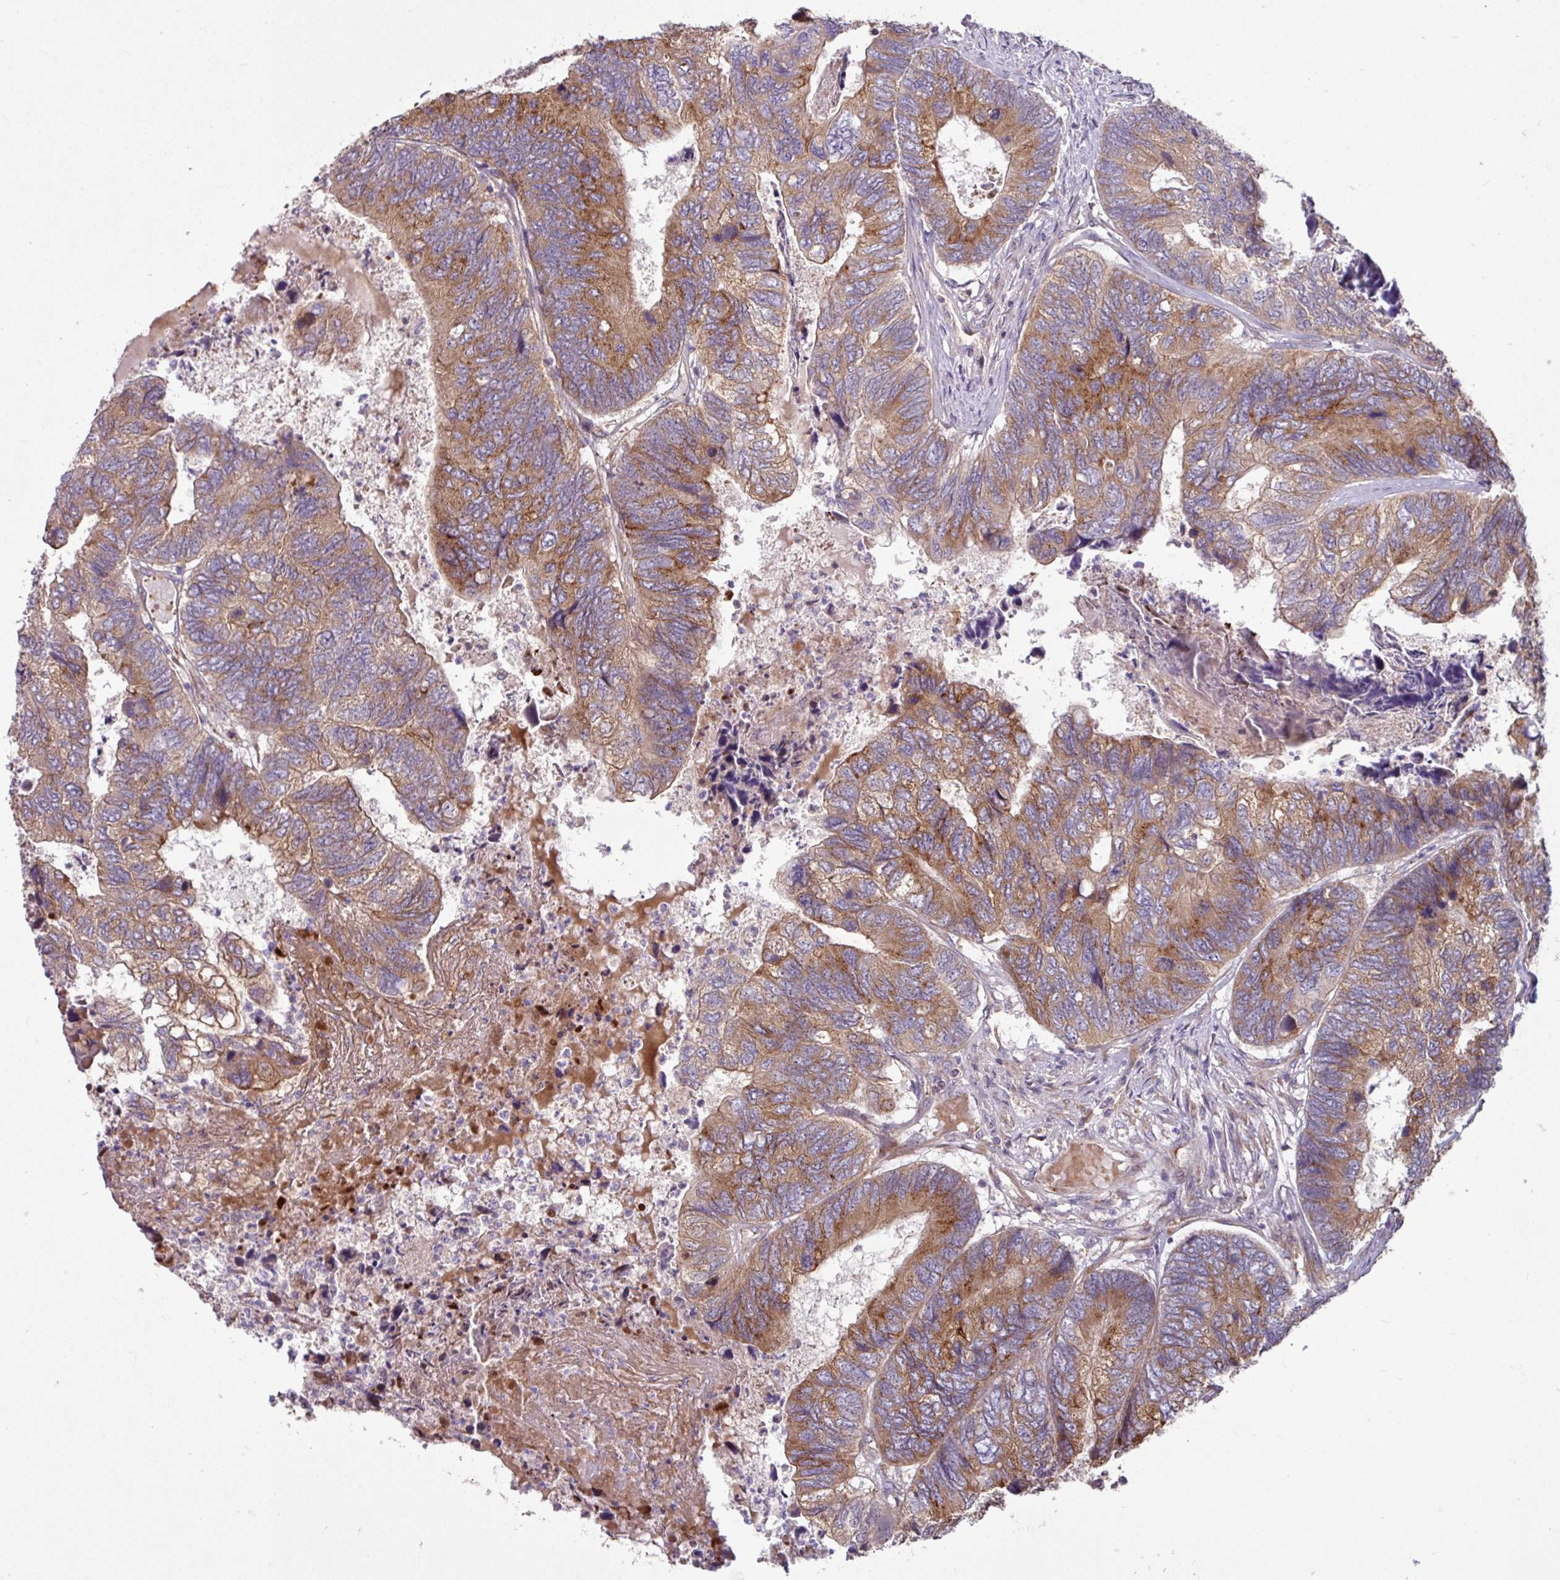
{"staining": {"intensity": "moderate", "quantity": ">75%", "location": "cytoplasmic/membranous"}, "tissue": "colorectal cancer", "cell_type": "Tumor cells", "image_type": "cancer", "snomed": [{"axis": "morphology", "description": "Adenocarcinoma, NOS"}, {"axis": "topography", "description": "Colon"}], "caption": "Tumor cells show moderate cytoplasmic/membranous expression in about >75% of cells in colorectal cancer.", "gene": "LSM12", "patient": {"sex": "female", "age": 67}}